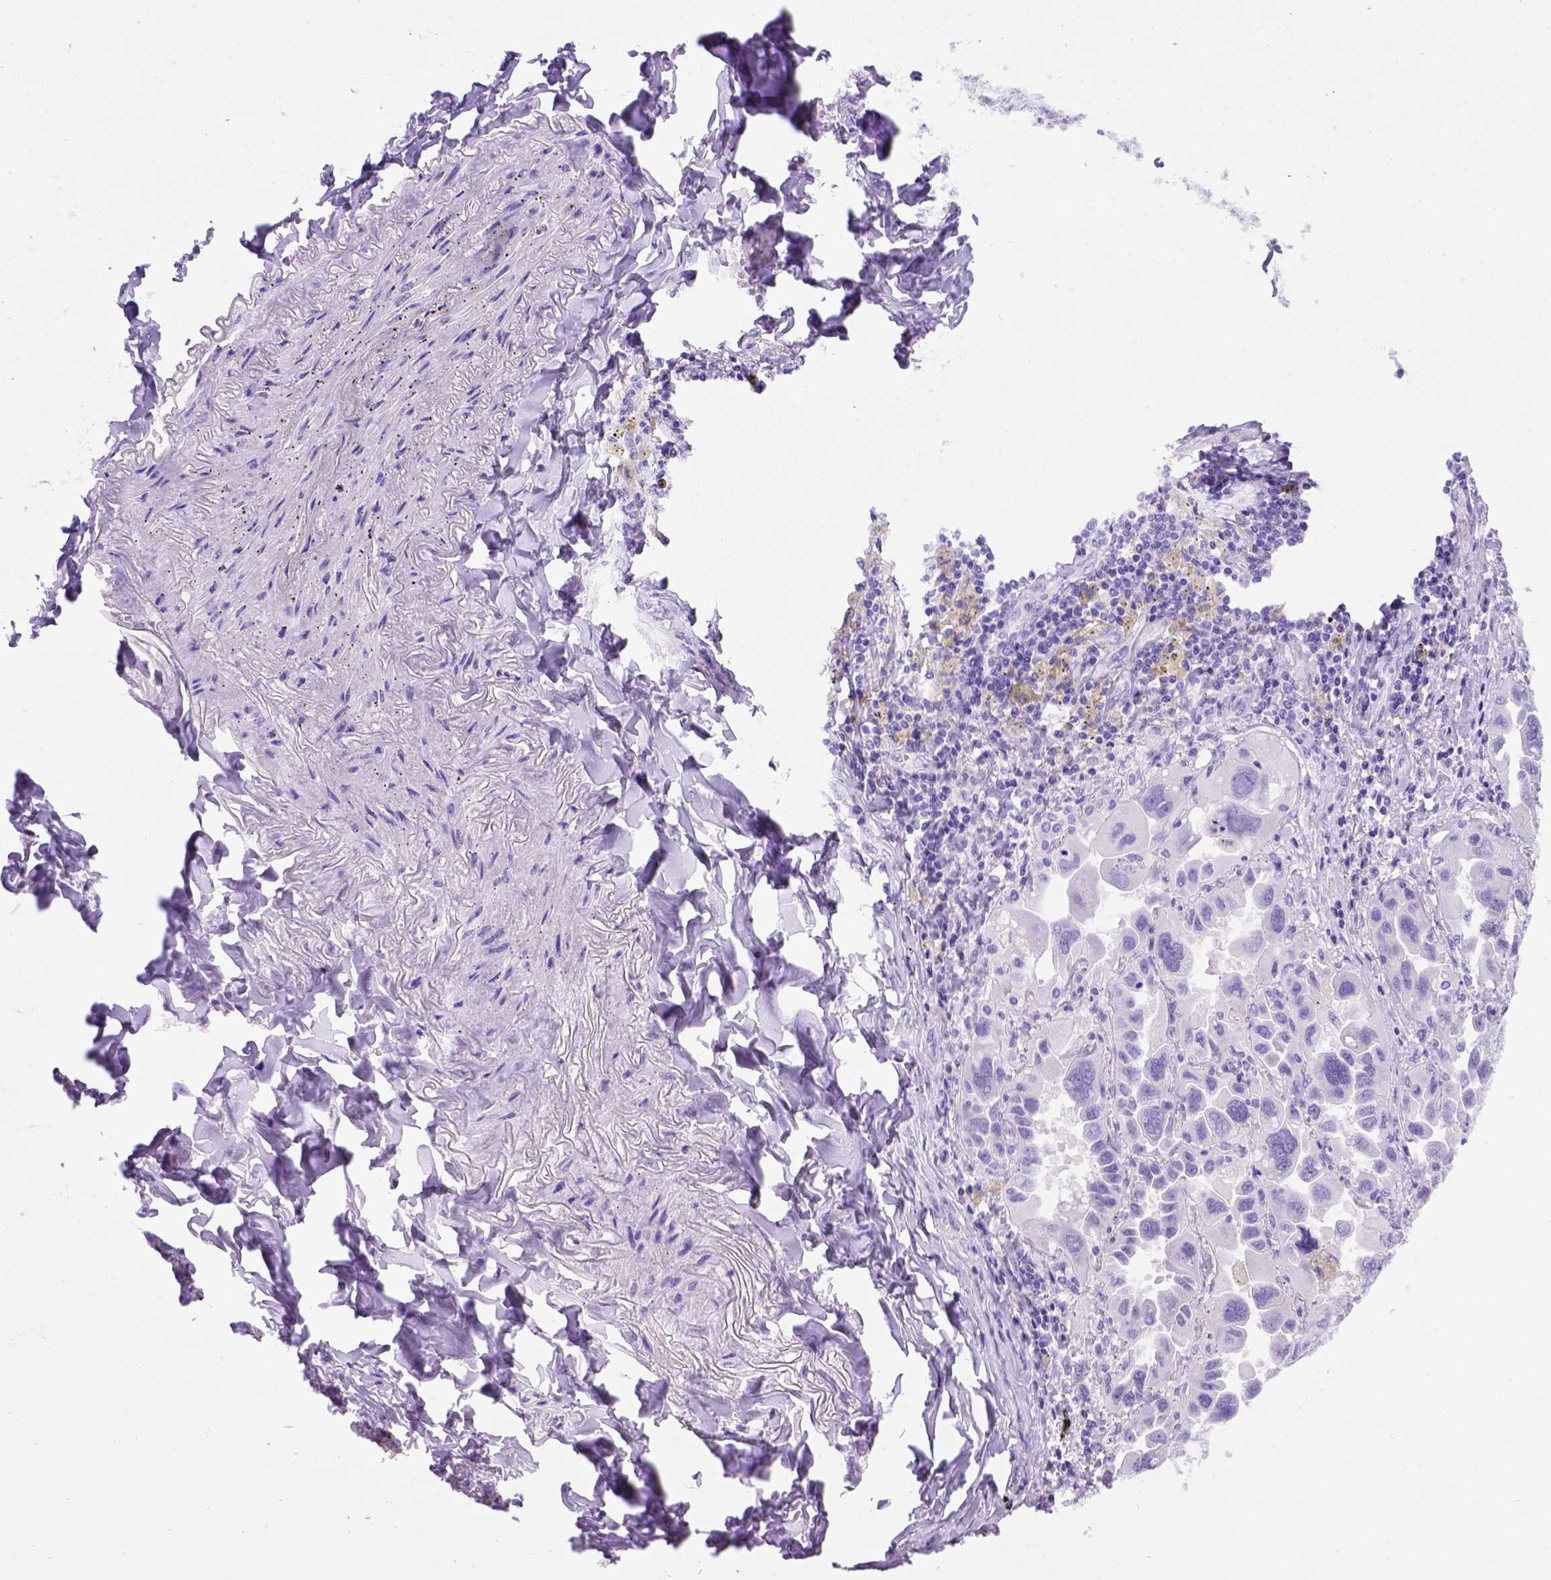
{"staining": {"intensity": "negative", "quantity": "none", "location": "none"}, "tissue": "lung cancer", "cell_type": "Tumor cells", "image_type": "cancer", "snomed": [{"axis": "morphology", "description": "Adenocarcinoma, NOS"}, {"axis": "topography", "description": "Lung"}], "caption": "High magnification brightfield microscopy of lung cancer stained with DAB (brown) and counterstained with hematoxylin (blue): tumor cells show no significant positivity.", "gene": "FOXI1", "patient": {"sex": "male", "age": 64}}